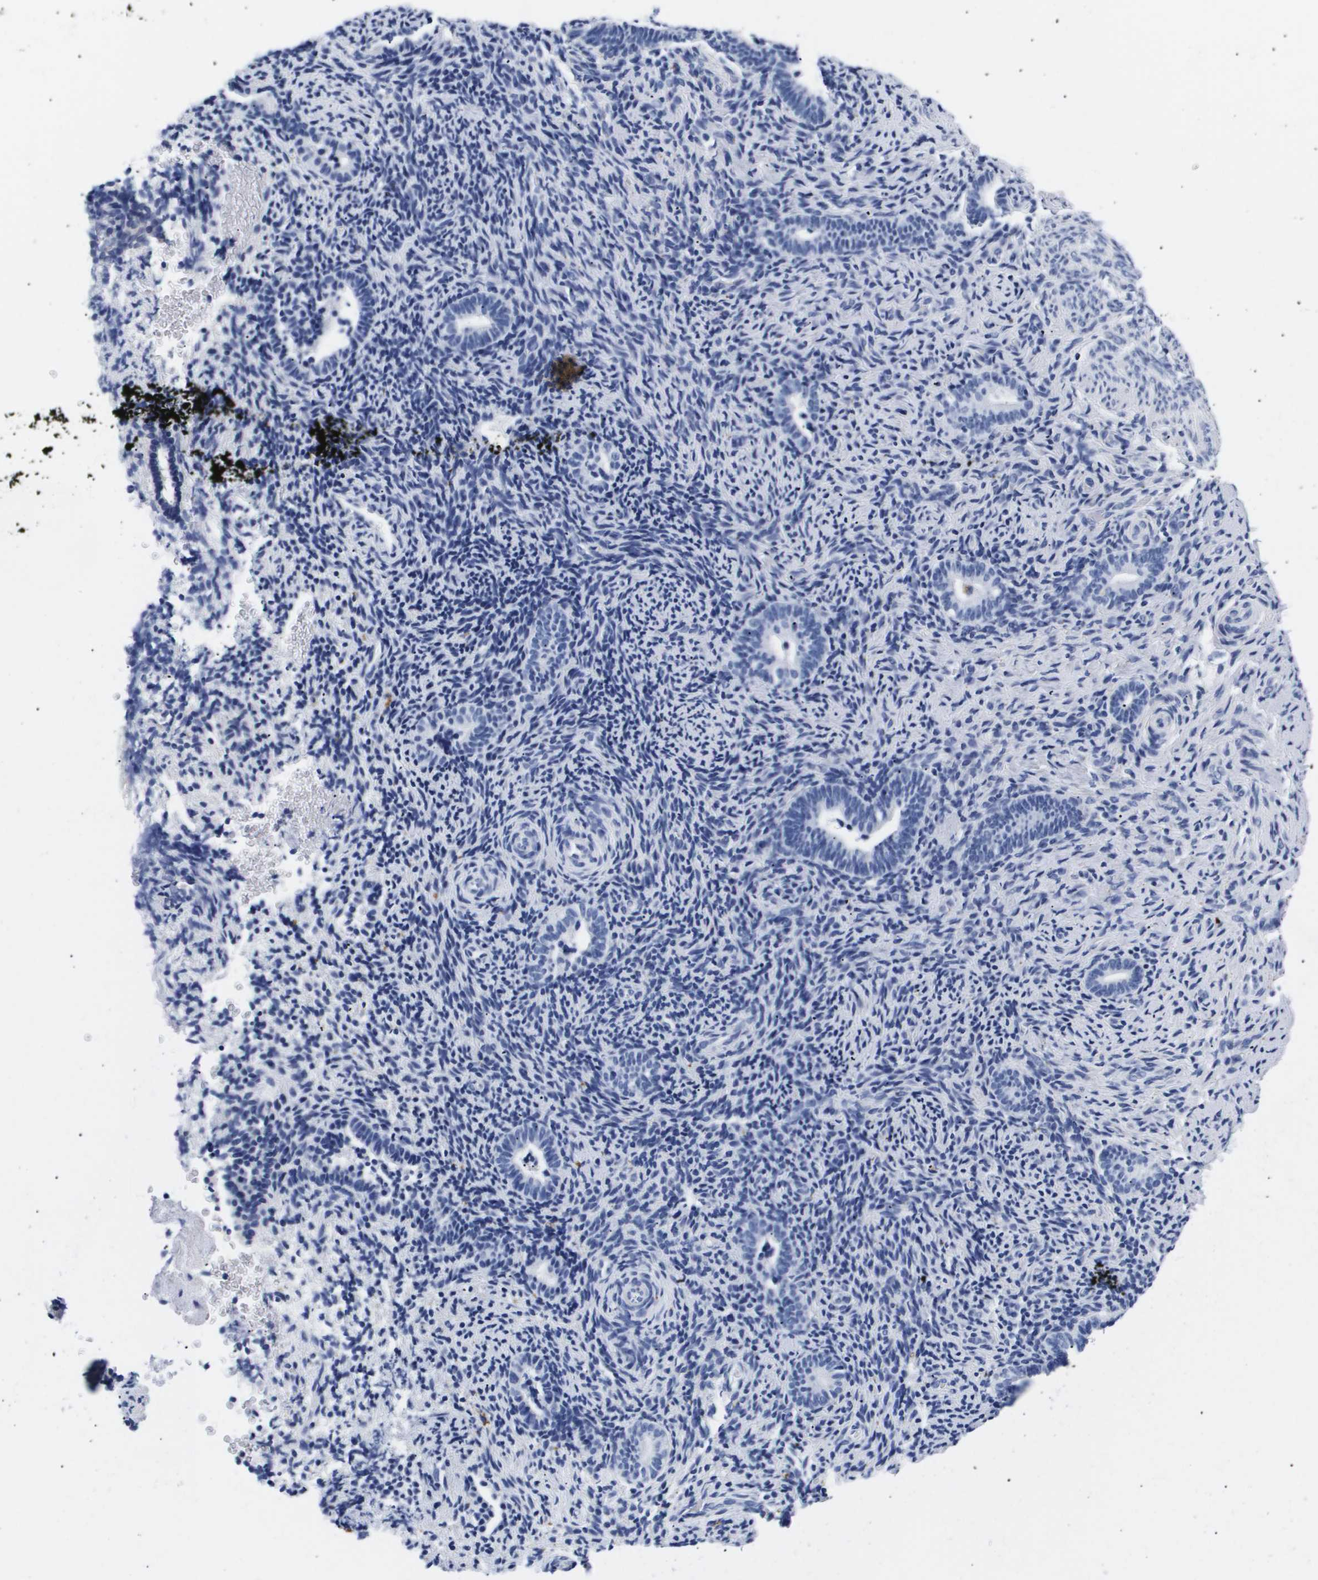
{"staining": {"intensity": "negative", "quantity": "none", "location": "none"}, "tissue": "endometrium", "cell_type": "Cells in endometrial stroma", "image_type": "normal", "snomed": [{"axis": "morphology", "description": "Normal tissue, NOS"}, {"axis": "topography", "description": "Endometrium"}], "caption": "A histopathology image of human endometrium is negative for staining in cells in endometrial stroma. (DAB (3,3'-diaminobenzidine) IHC visualized using brightfield microscopy, high magnification).", "gene": "ATP6V0A4", "patient": {"sex": "female", "age": 51}}